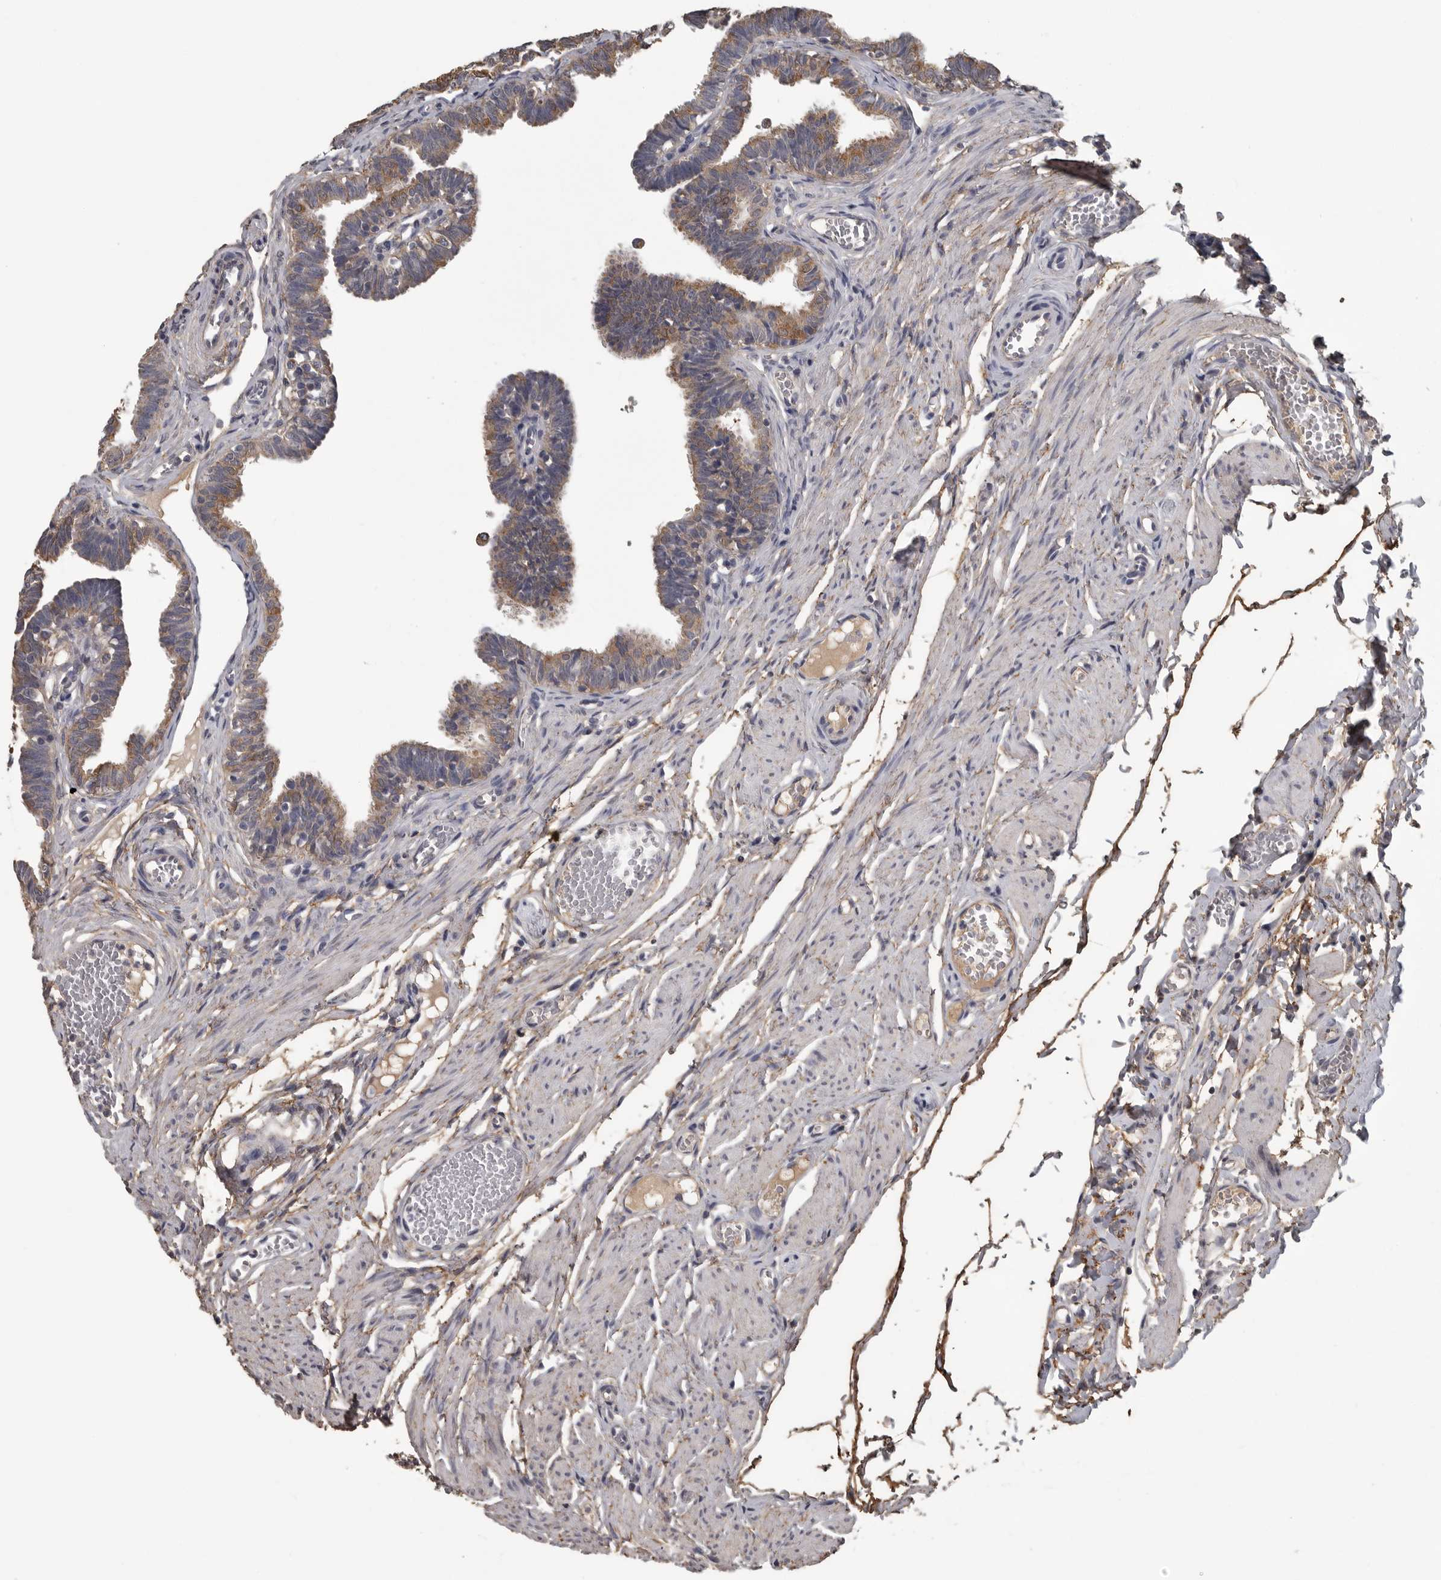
{"staining": {"intensity": "moderate", "quantity": ">75%", "location": "cytoplasmic/membranous"}, "tissue": "fallopian tube", "cell_type": "Glandular cells", "image_type": "normal", "snomed": [{"axis": "morphology", "description": "Normal tissue, NOS"}, {"axis": "topography", "description": "Fallopian tube"}, {"axis": "topography", "description": "Ovary"}], "caption": "Protein staining reveals moderate cytoplasmic/membranous expression in about >75% of glandular cells in normal fallopian tube.", "gene": "FRK", "patient": {"sex": "female", "age": 23}}